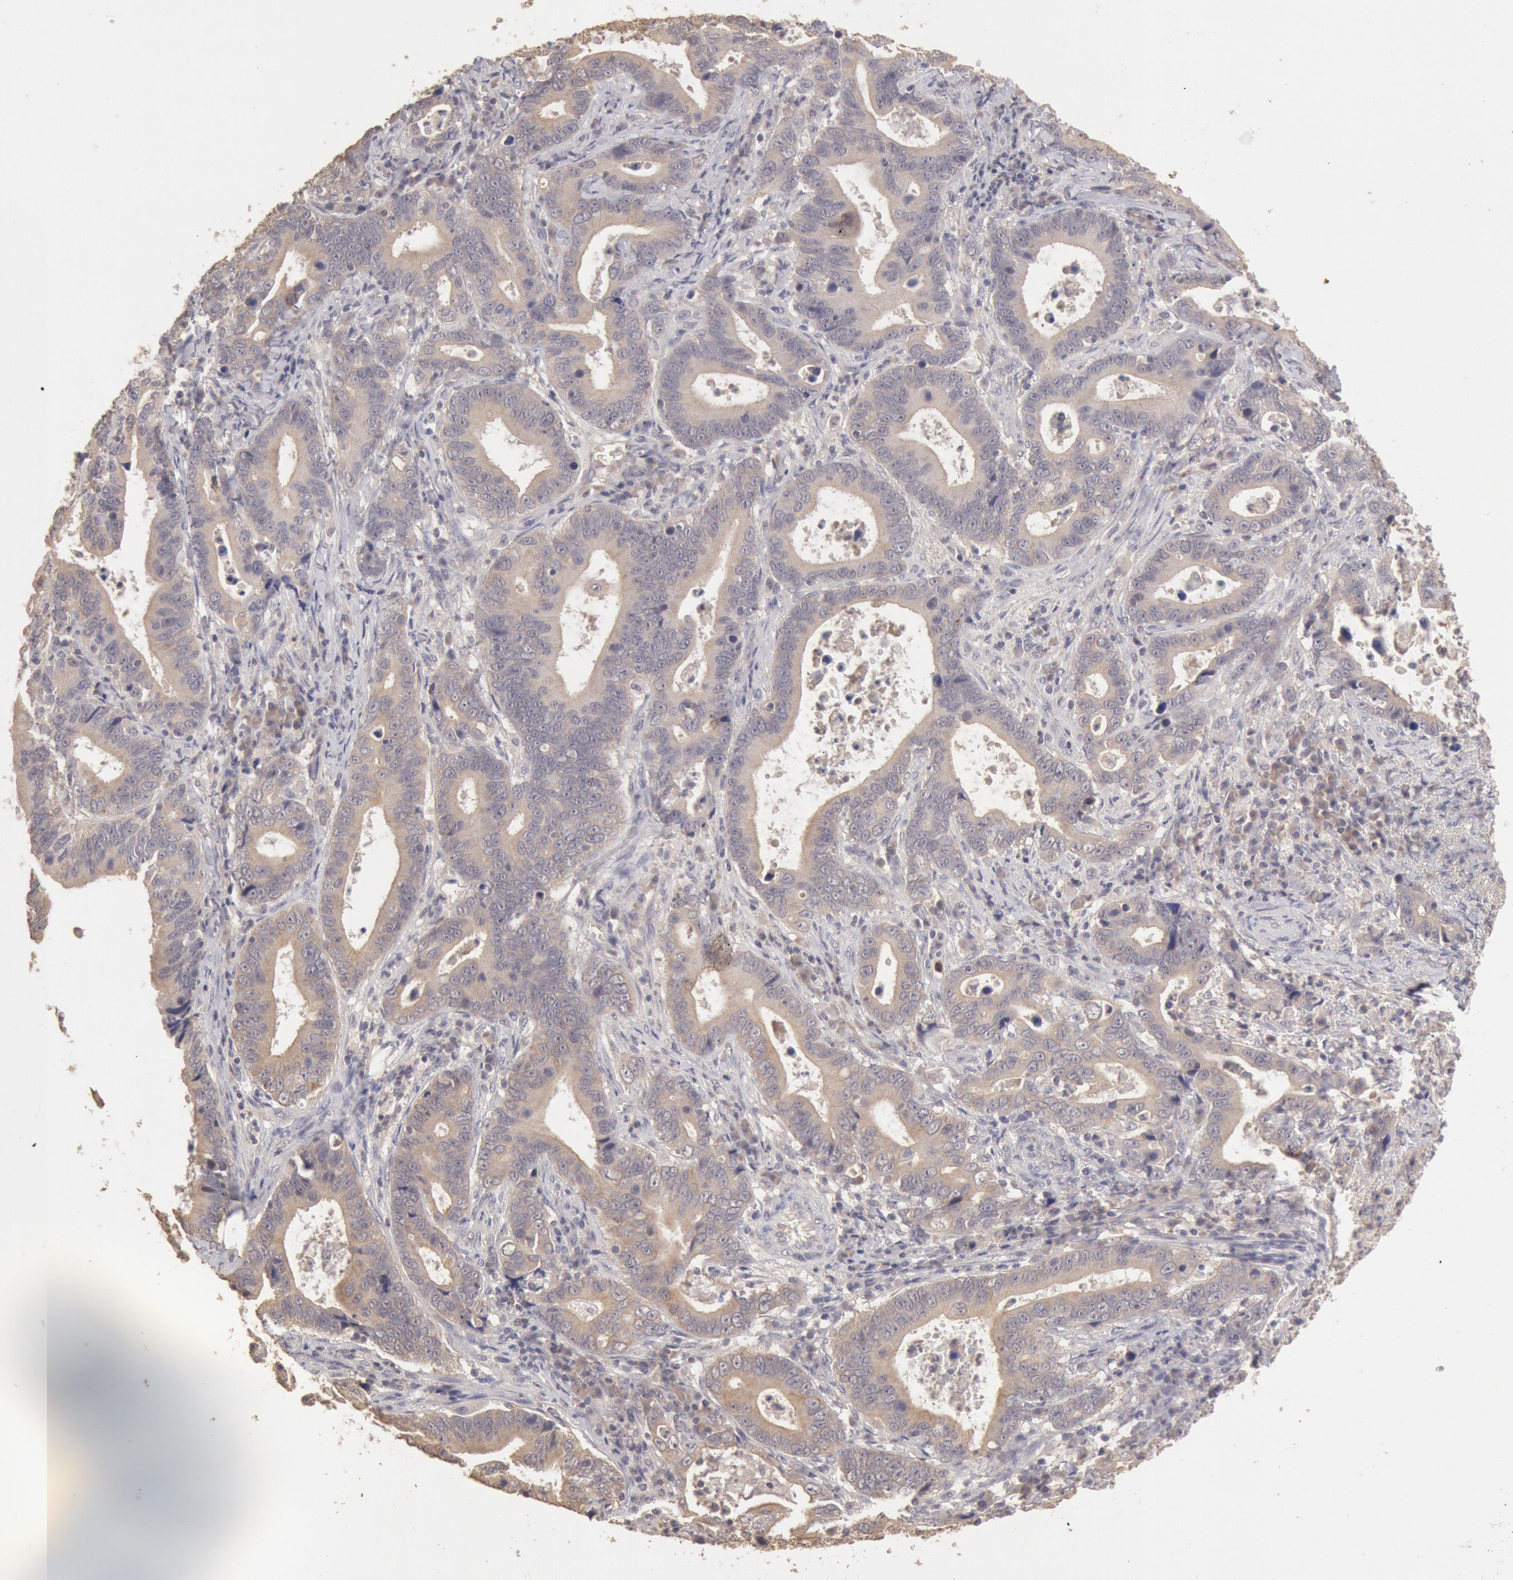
{"staining": {"intensity": "weak", "quantity": "25%-75%", "location": "cytoplasmic/membranous"}, "tissue": "stomach cancer", "cell_type": "Tumor cells", "image_type": "cancer", "snomed": [{"axis": "morphology", "description": "Adenocarcinoma, NOS"}, {"axis": "topography", "description": "Stomach, upper"}], "caption": "Stomach cancer tissue reveals weak cytoplasmic/membranous positivity in about 25%-75% of tumor cells, visualized by immunohistochemistry. The staining was performed using DAB (3,3'-diaminobenzidine) to visualize the protein expression in brown, while the nuclei were stained in blue with hematoxylin (Magnification: 20x).", "gene": "ZFP36L1", "patient": {"sex": "male", "age": 63}}